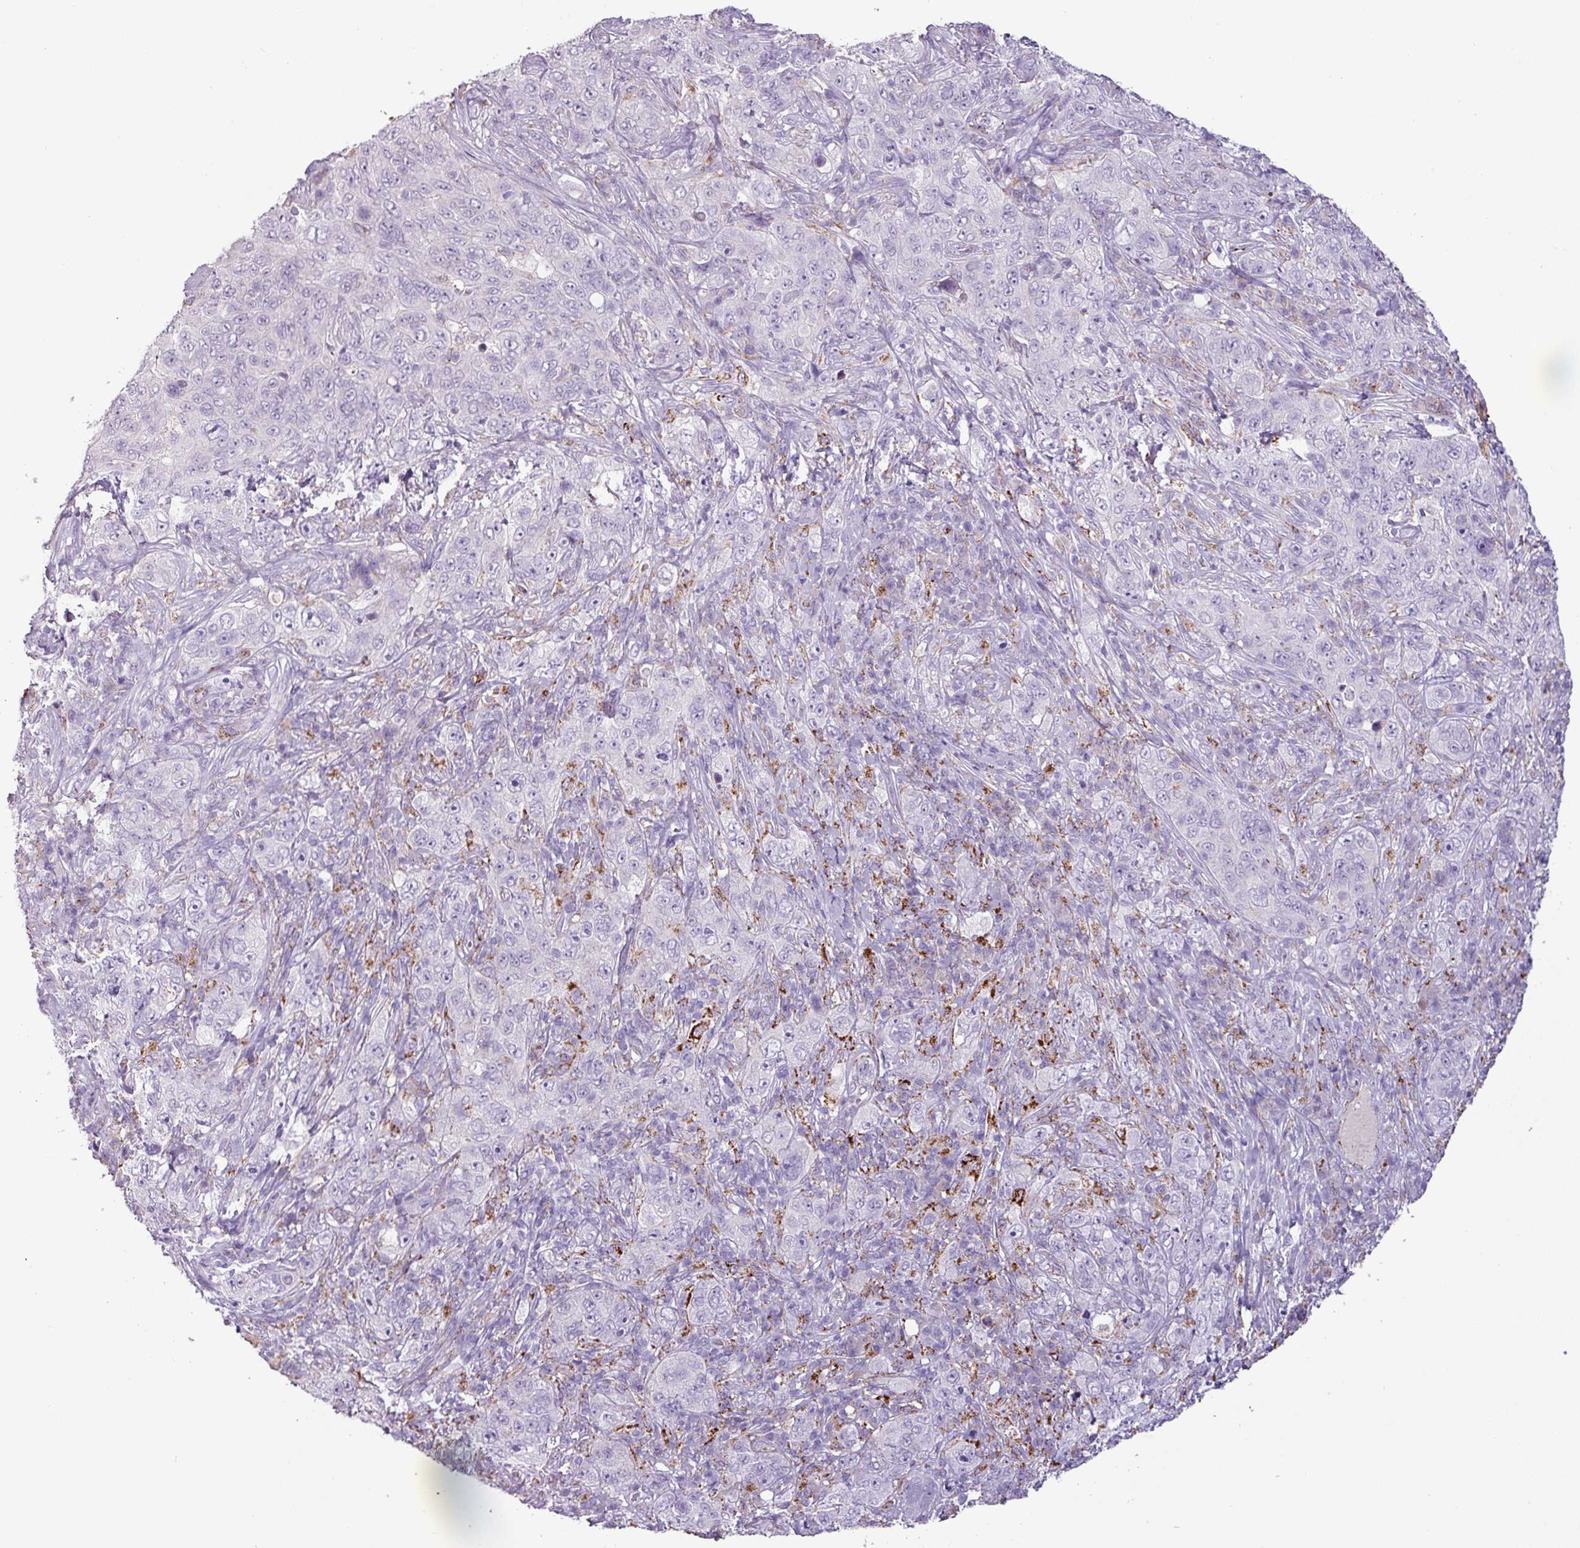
{"staining": {"intensity": "negative", "quantity": "none", "location": "none"}, "tissue": "pancreatic cancer", "cell_type": "Tumor cells", "image_type": "cancer", "snomed": [{"axis": "morphology", "description": "Adenocarcinoma, NOS"}, {"axis": "topography", "description": "Pancreas"}], "caption": "This is an immunohistochemistry (IHC) photomicrograph of human pancreatic cancer (adenocarcinoma). There is no positivity in tumor cells.", "gene": "ZNF667", "patient": {"sex": "male", "age": 68}}